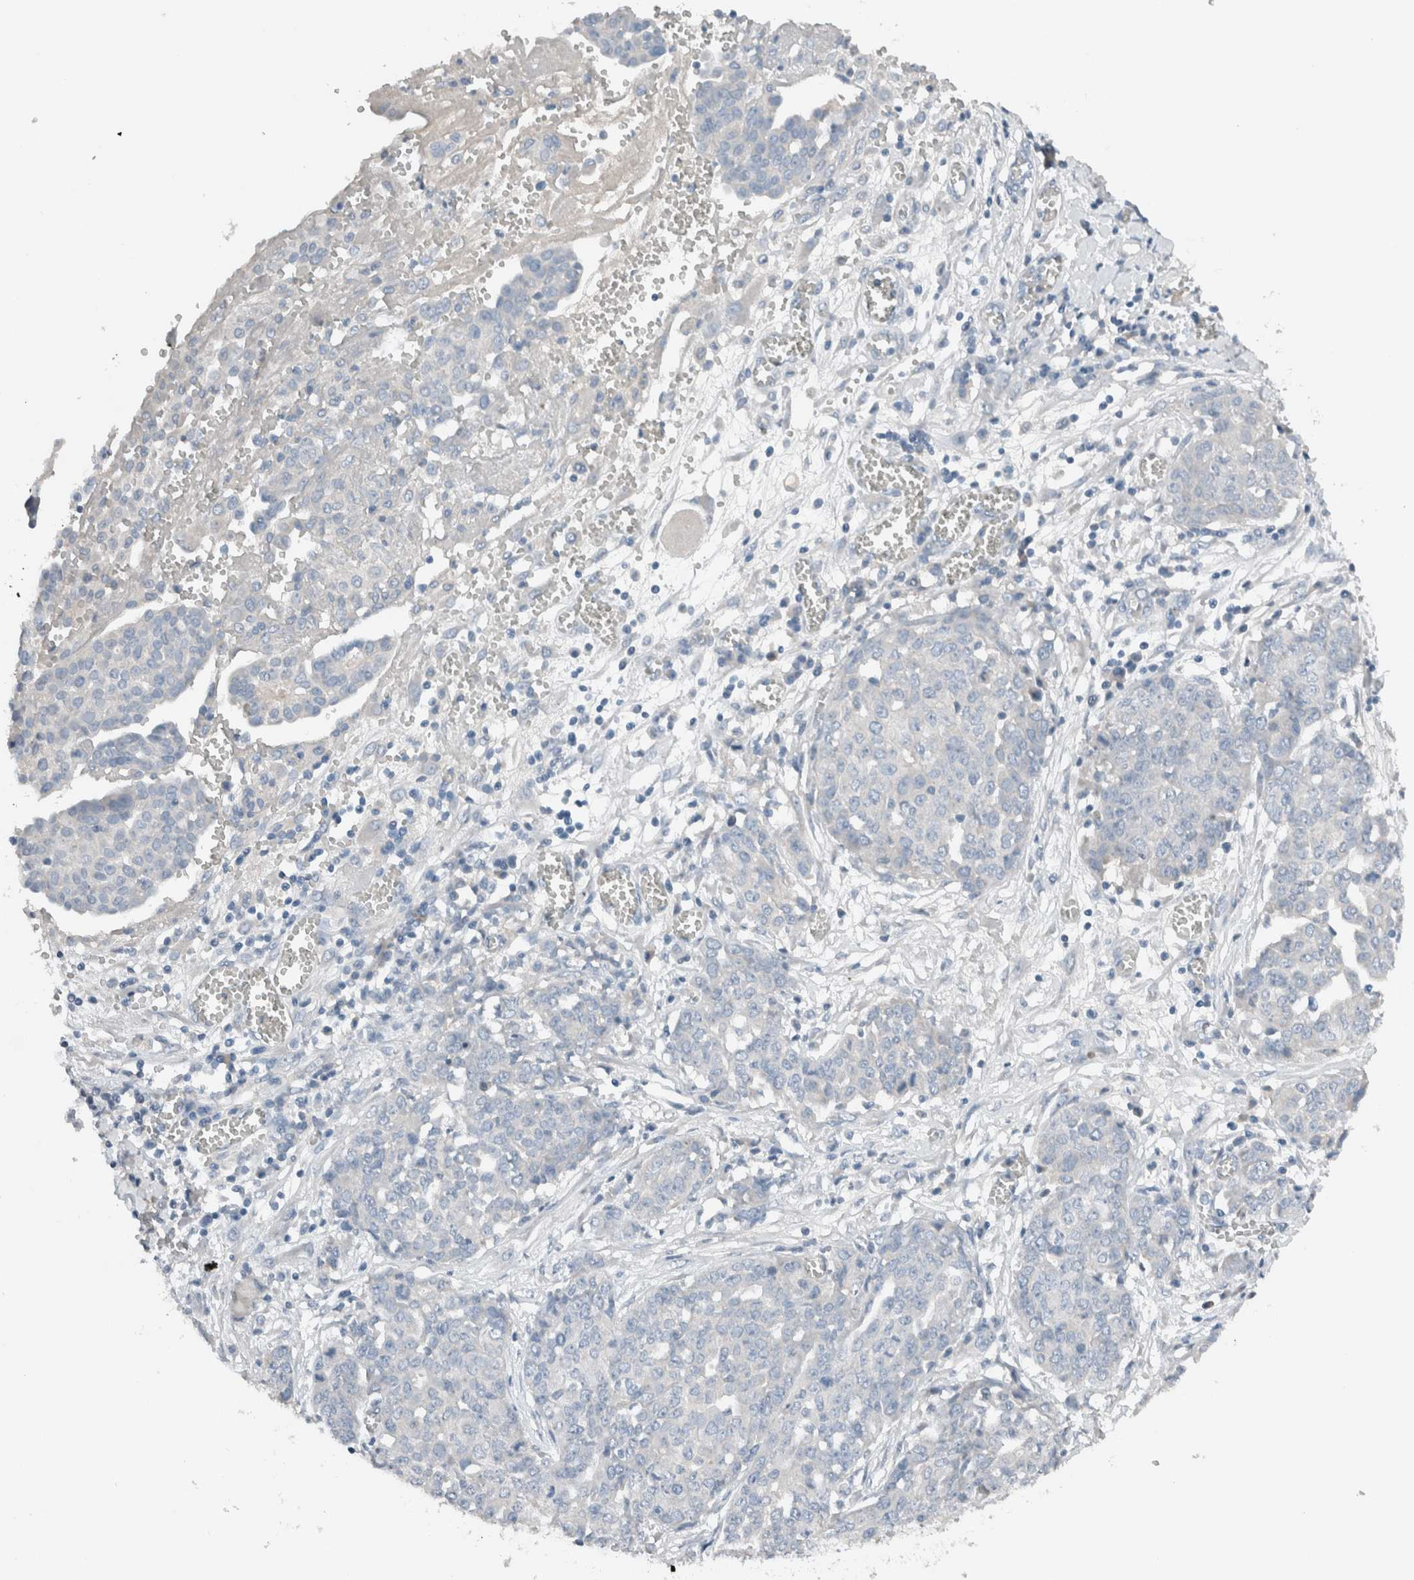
{"staining": {"intensity": "negative", "quantity": "none", "location": "none"}, "tissue": "ovarian cancer", "cell_type": "Tumor cells", "image_type": "cancer", "snomed": [{"axis": "morphology", "description": "Cystadenocarcinoma, serous, NOS"}, {"axis": "topography", "description": "Soft tissue"}, {"axis": "topography", "description": "Ovary"}], "caption": "The photomicrograph demonstrates no significant positivity in tumor cells of ovarian cancer (serous cystadenocarcinoma). (DAB immunohistochemistry (IHC), high magnification).", "gene": "UGCG", "patient": {"sex": "female", "age": 57}}